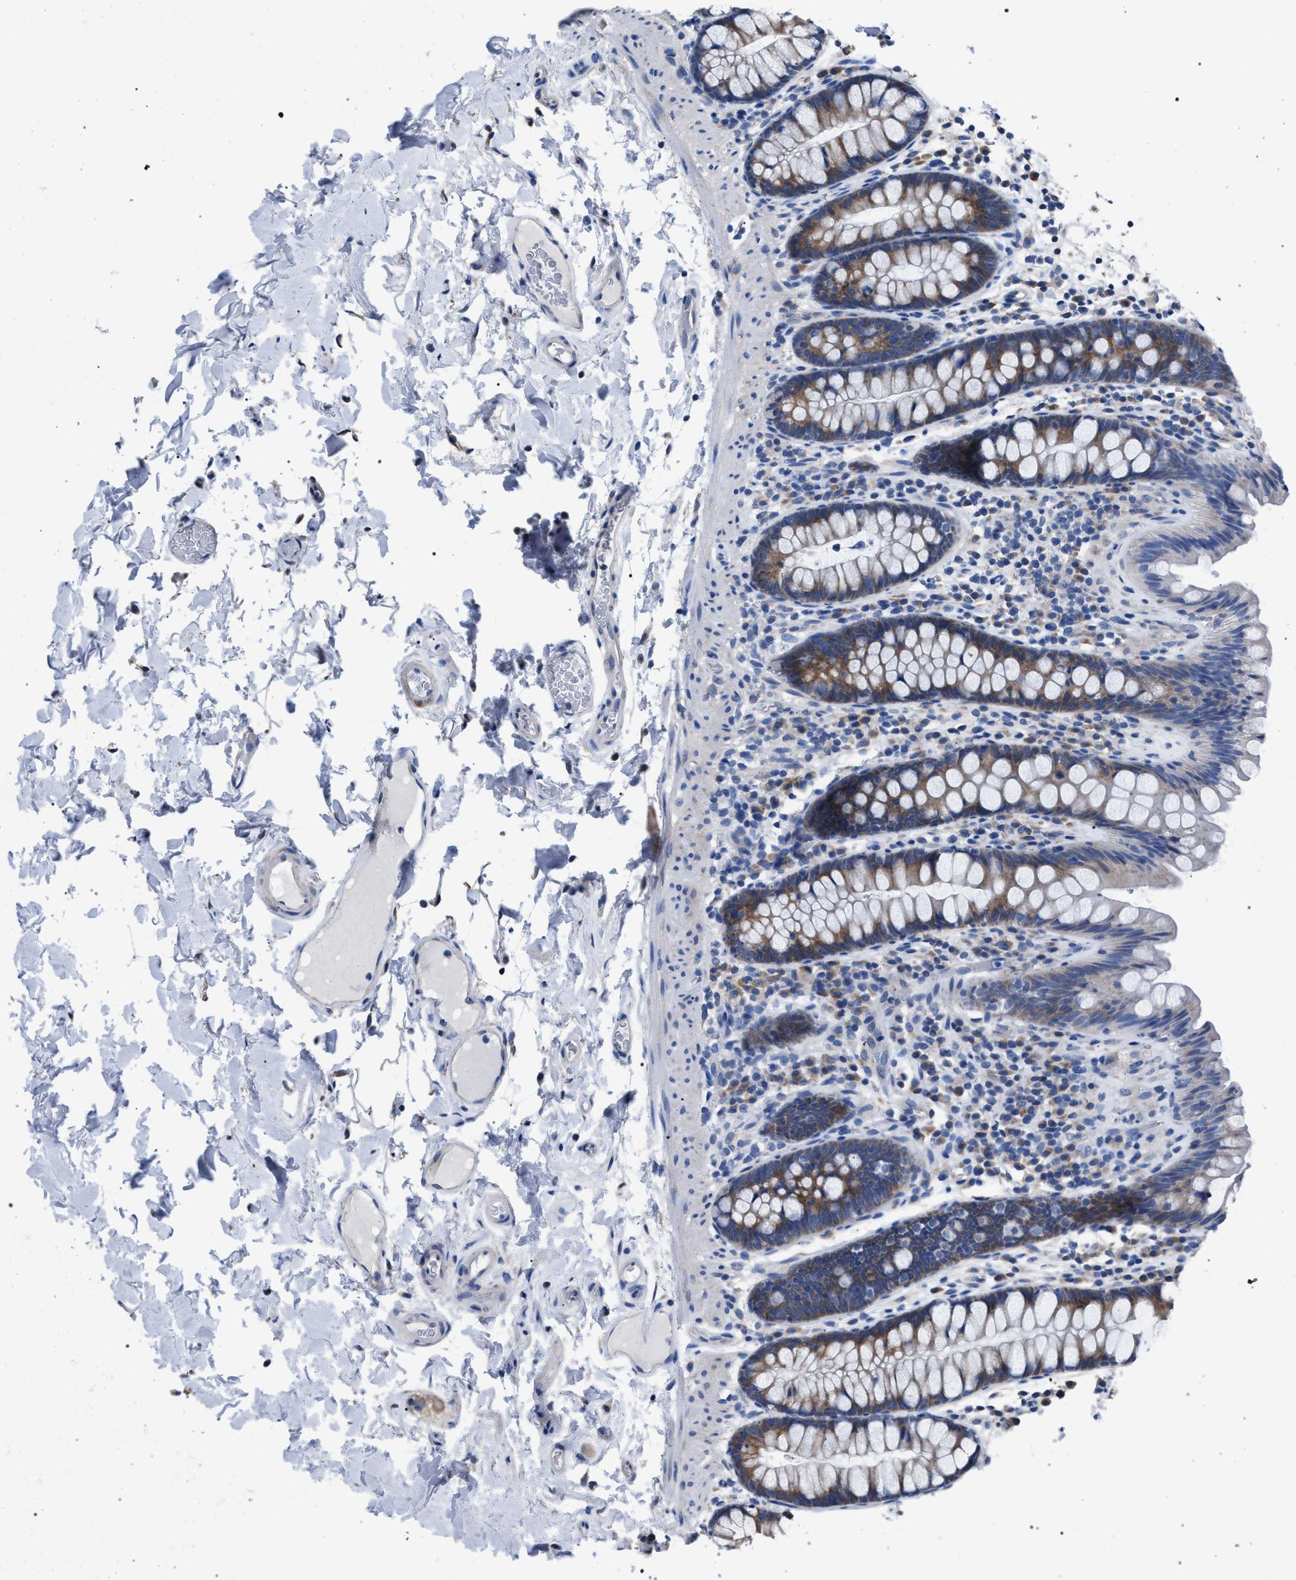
{"staining": {"intensity": "negative", "quantity": "none", "location": "none"}, "tissue": "colon", "cell_type": "Endothelial cells", "image_type": "normal", "snomed": [{"axis": "morphology", "description": "Normal tissue, NOS"}, {"axis": "topography", "description": "Colon"}], "caption": "Immunohistochemical staining of unremarkable human colon shows no significant staining in endothelial cells. The staining is performed using DAB (3,3'-diaminobenzidine) brown chromogen with nuclei counter-stained in using hematoxylin.", "gene": "CRYZ", "patient": {"sex": "female", "age": 80}}